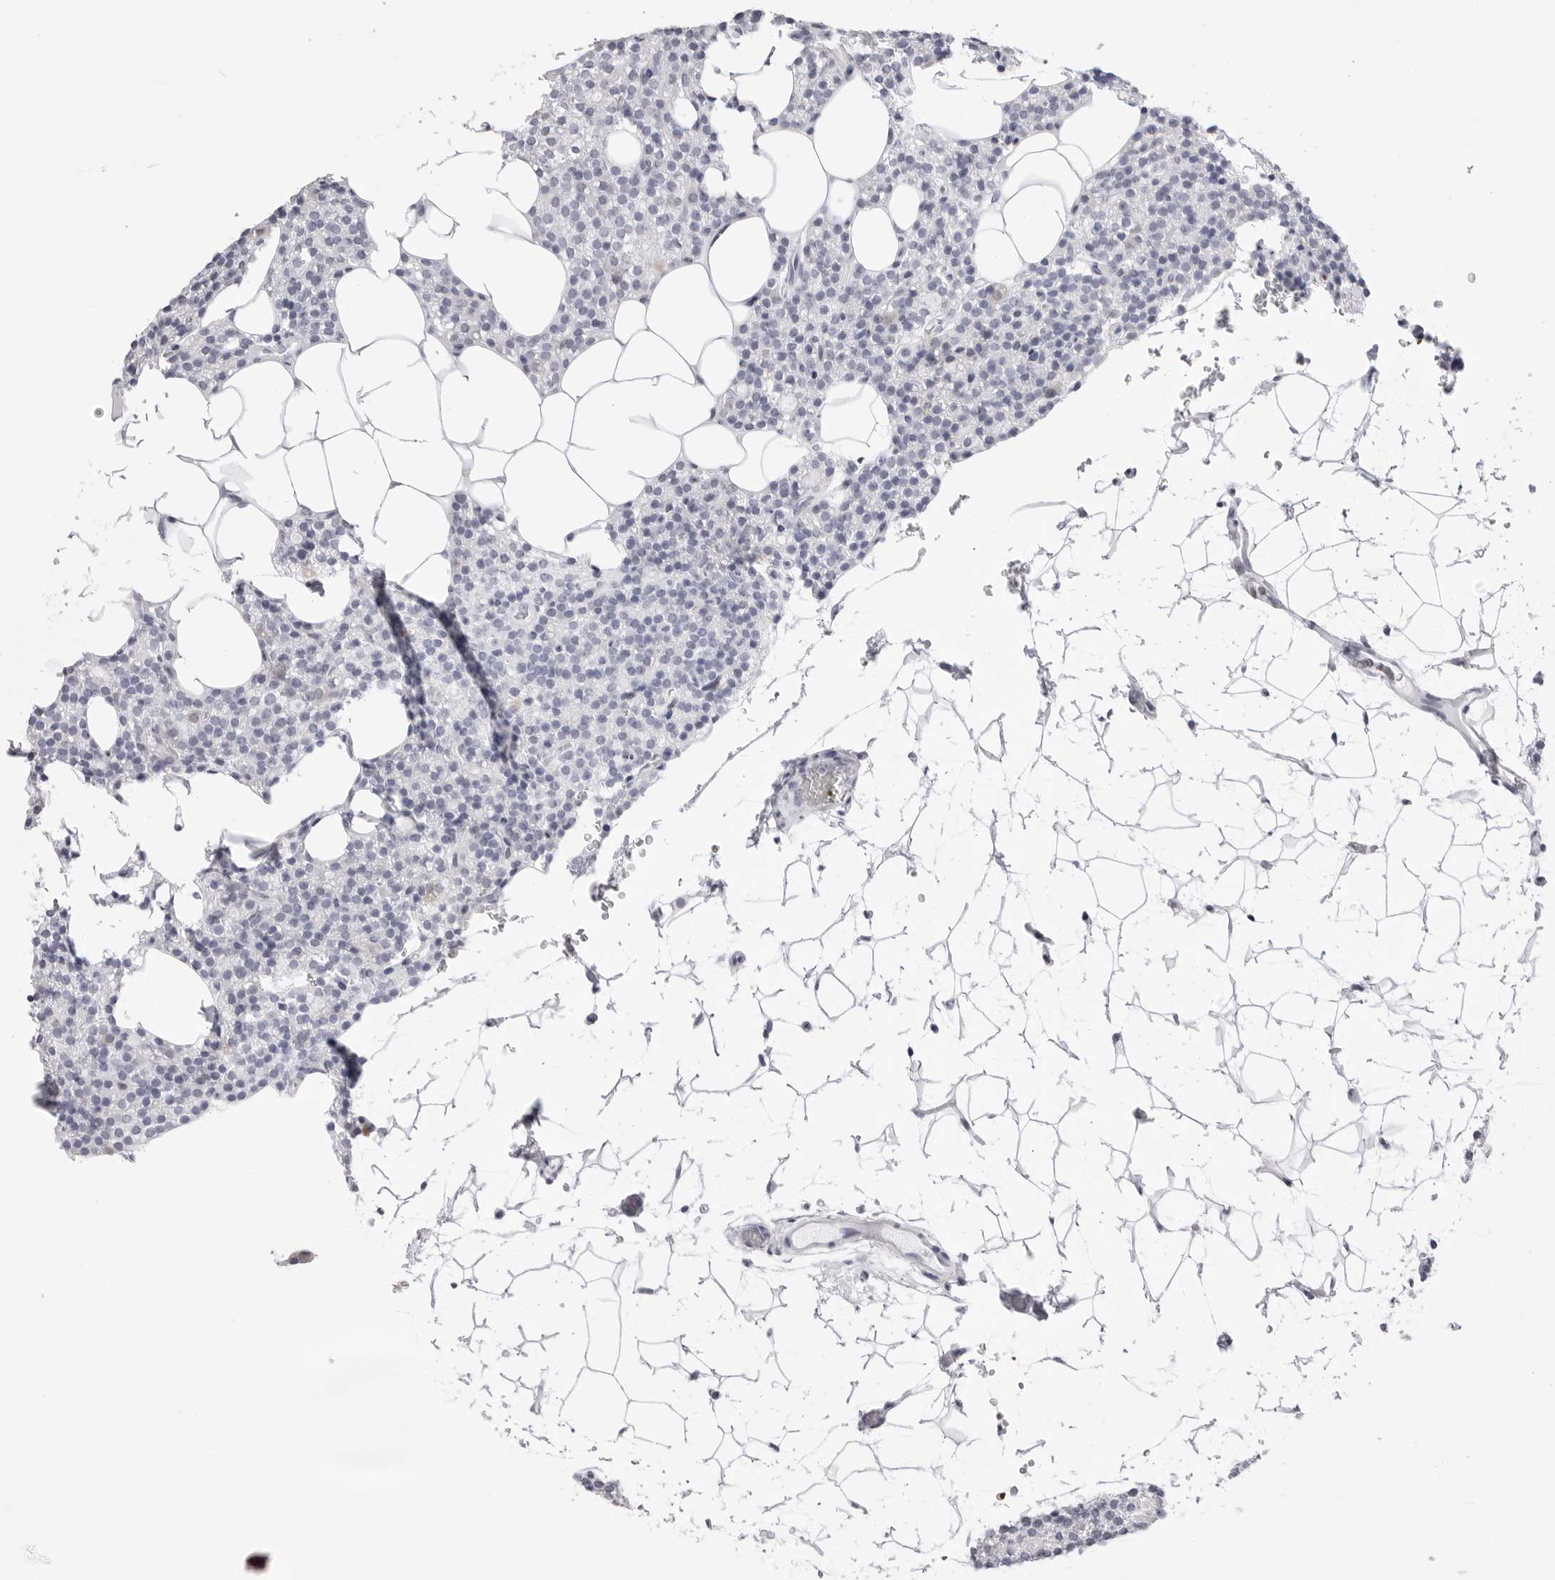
{"staining": {"intensity": "negative", "quantity": "none", "location": "none"}, "tissue": "parathyroid gland", "cell_type": "Glandular cells", "image_type": "normal", "snomed": [{"axis": "morphology", "description": "Normal tissue, NOS"}, {"axis": "topography", "description": "Parathyroid gland"}], "caption": "Glandular cells show no significant protein positivity in unremarkable parathyroid gland. The staining is performed using DAB brown chromogen with nuclei counter-stained in using hematoxylin.", "gene": "TSSK1B", "patient": {"sex": "female", "age": 56}}